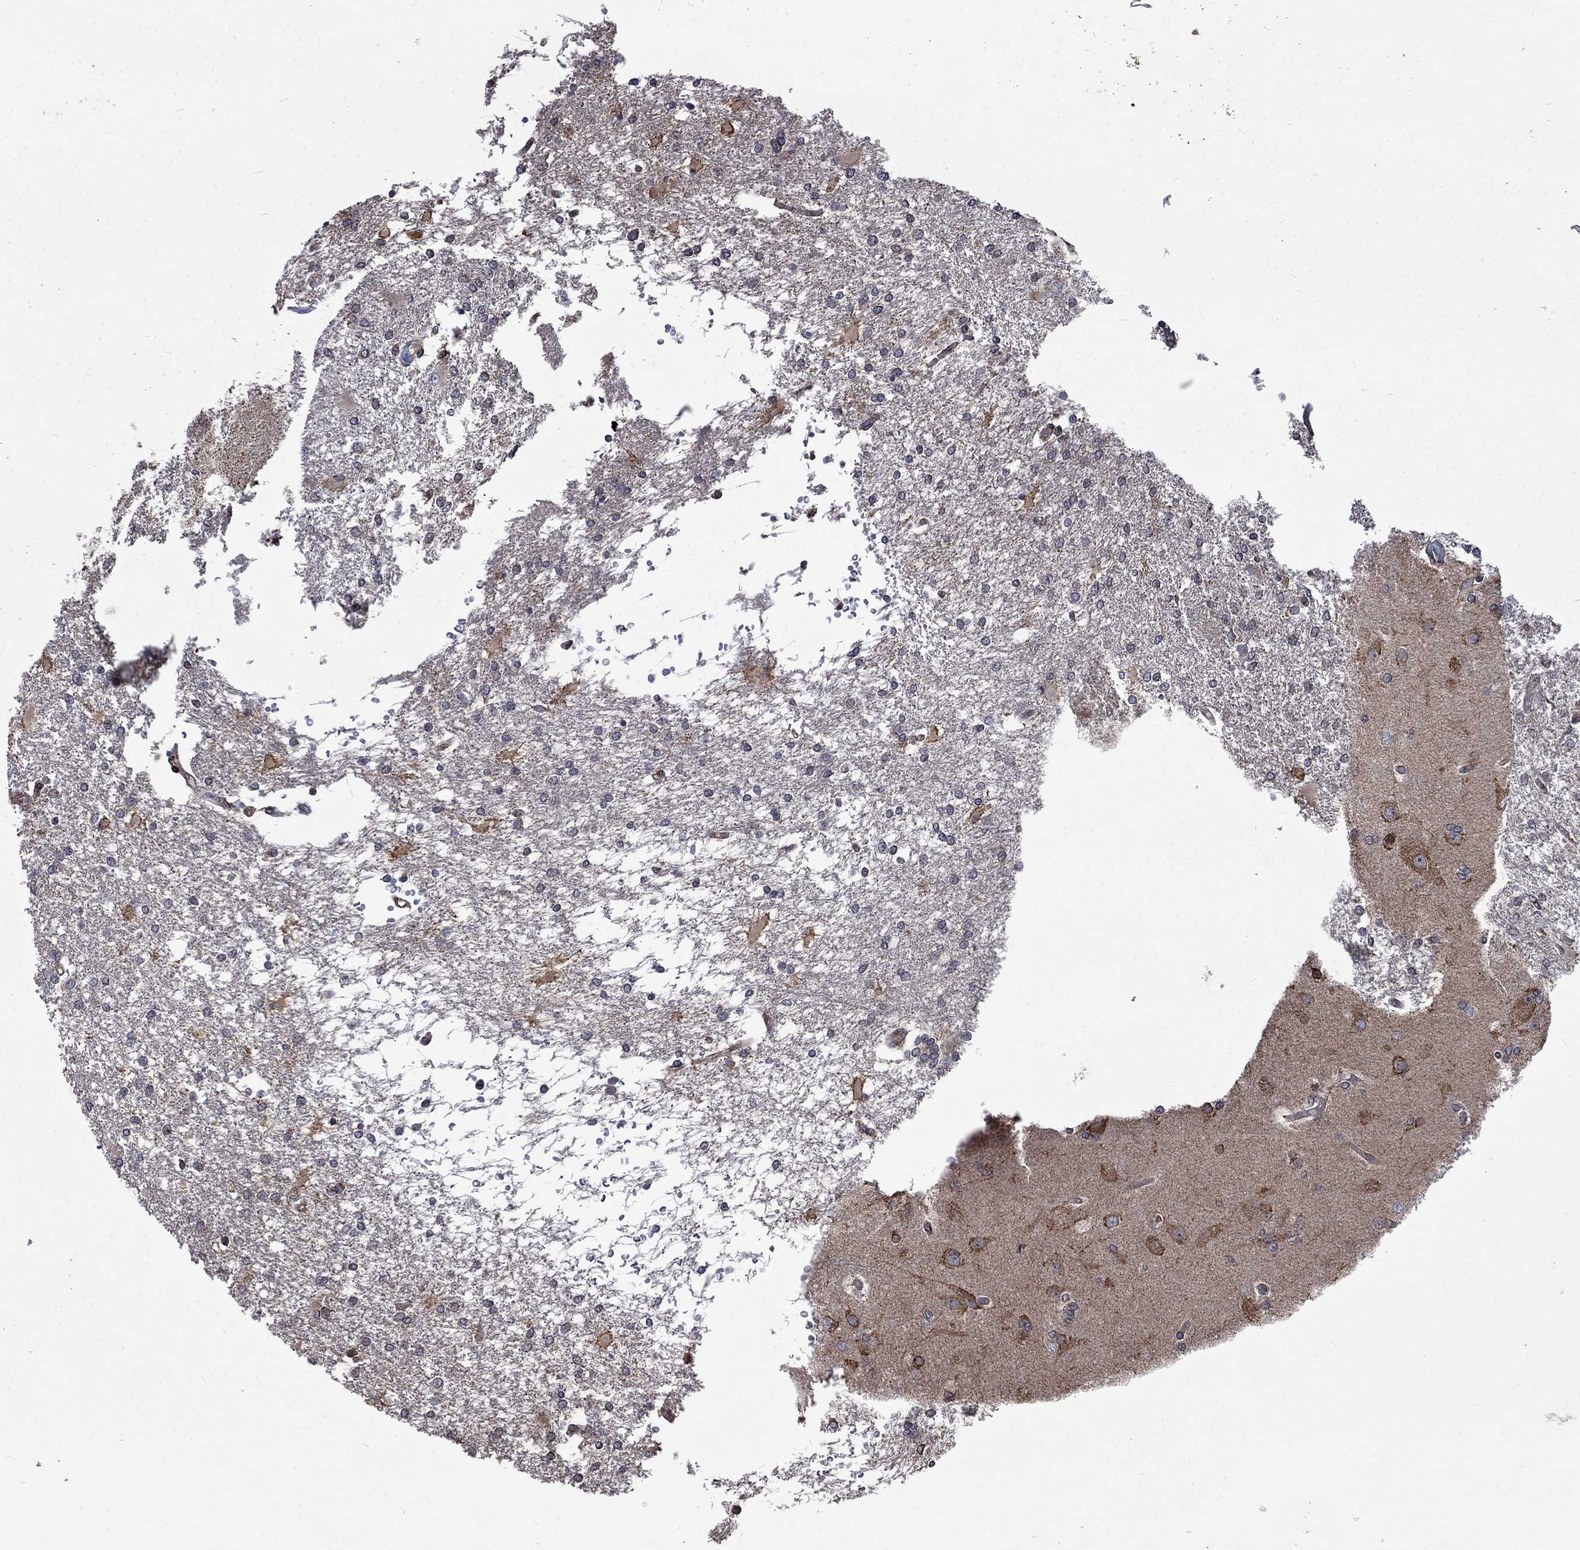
{"staining": {"intensity": "negative", "quantity": "none", "location": "none"}, "tissue": "glioma", "cell_type": "Tumor cells", "image_type": "cancer", "snomed": [{"axis": "morphology", "description": "Glioma, malignant, High grade"}, {"axis": "topography", "description": "Cerebral cortex"}], "caption": "Histopathology image shows no significant protein staining in tumor cells of high-grade glioma (malignant). (IHC, brightfield microscopy, high magnification).", "gene": "ESRRA", "patient": {"sex": "male", "age": 79}}